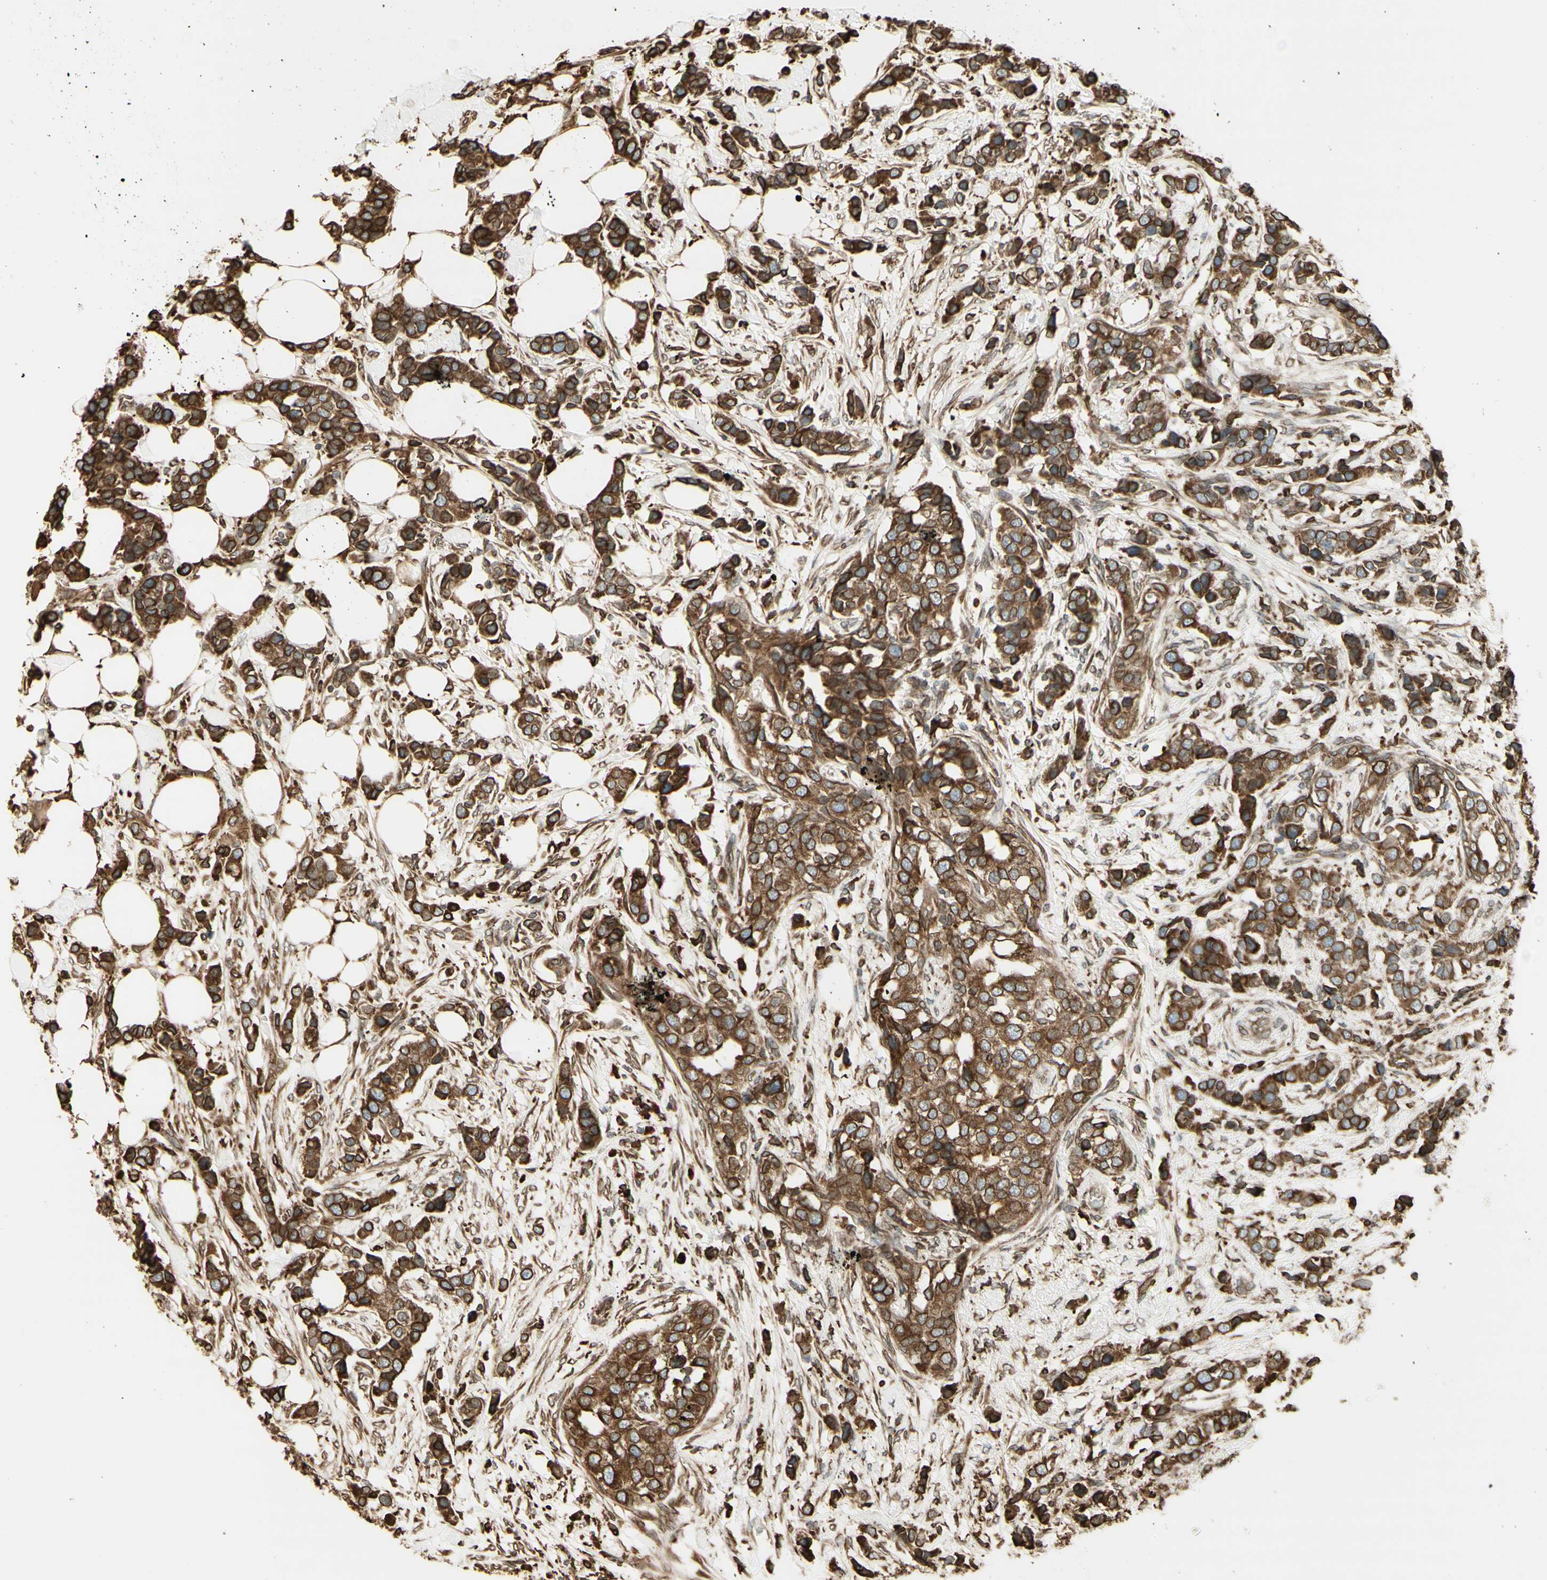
{"staining": {"intensity": "moderate", "quantity": ">75%", "location": "cytoplasmic/membranous"}, "tissue": "breast cancer", "cell_type": "Tumor cells", "image_type": "cancer", "snomed": [{"axis": "morphology", "description": "Normal tissue, NOS"}, {"axis": "morphology", "description": "Duct carcinoma"}, {"axis": "topography", "description": "Breast"}], "caption": "Tumor cells demonstrate medium levels of moderate cytoplasmic/membranous positivity in approximately >75% of cells in human breast cancer.", "gene": "CANX", "patient": {"sex": "female", "age": 50}}